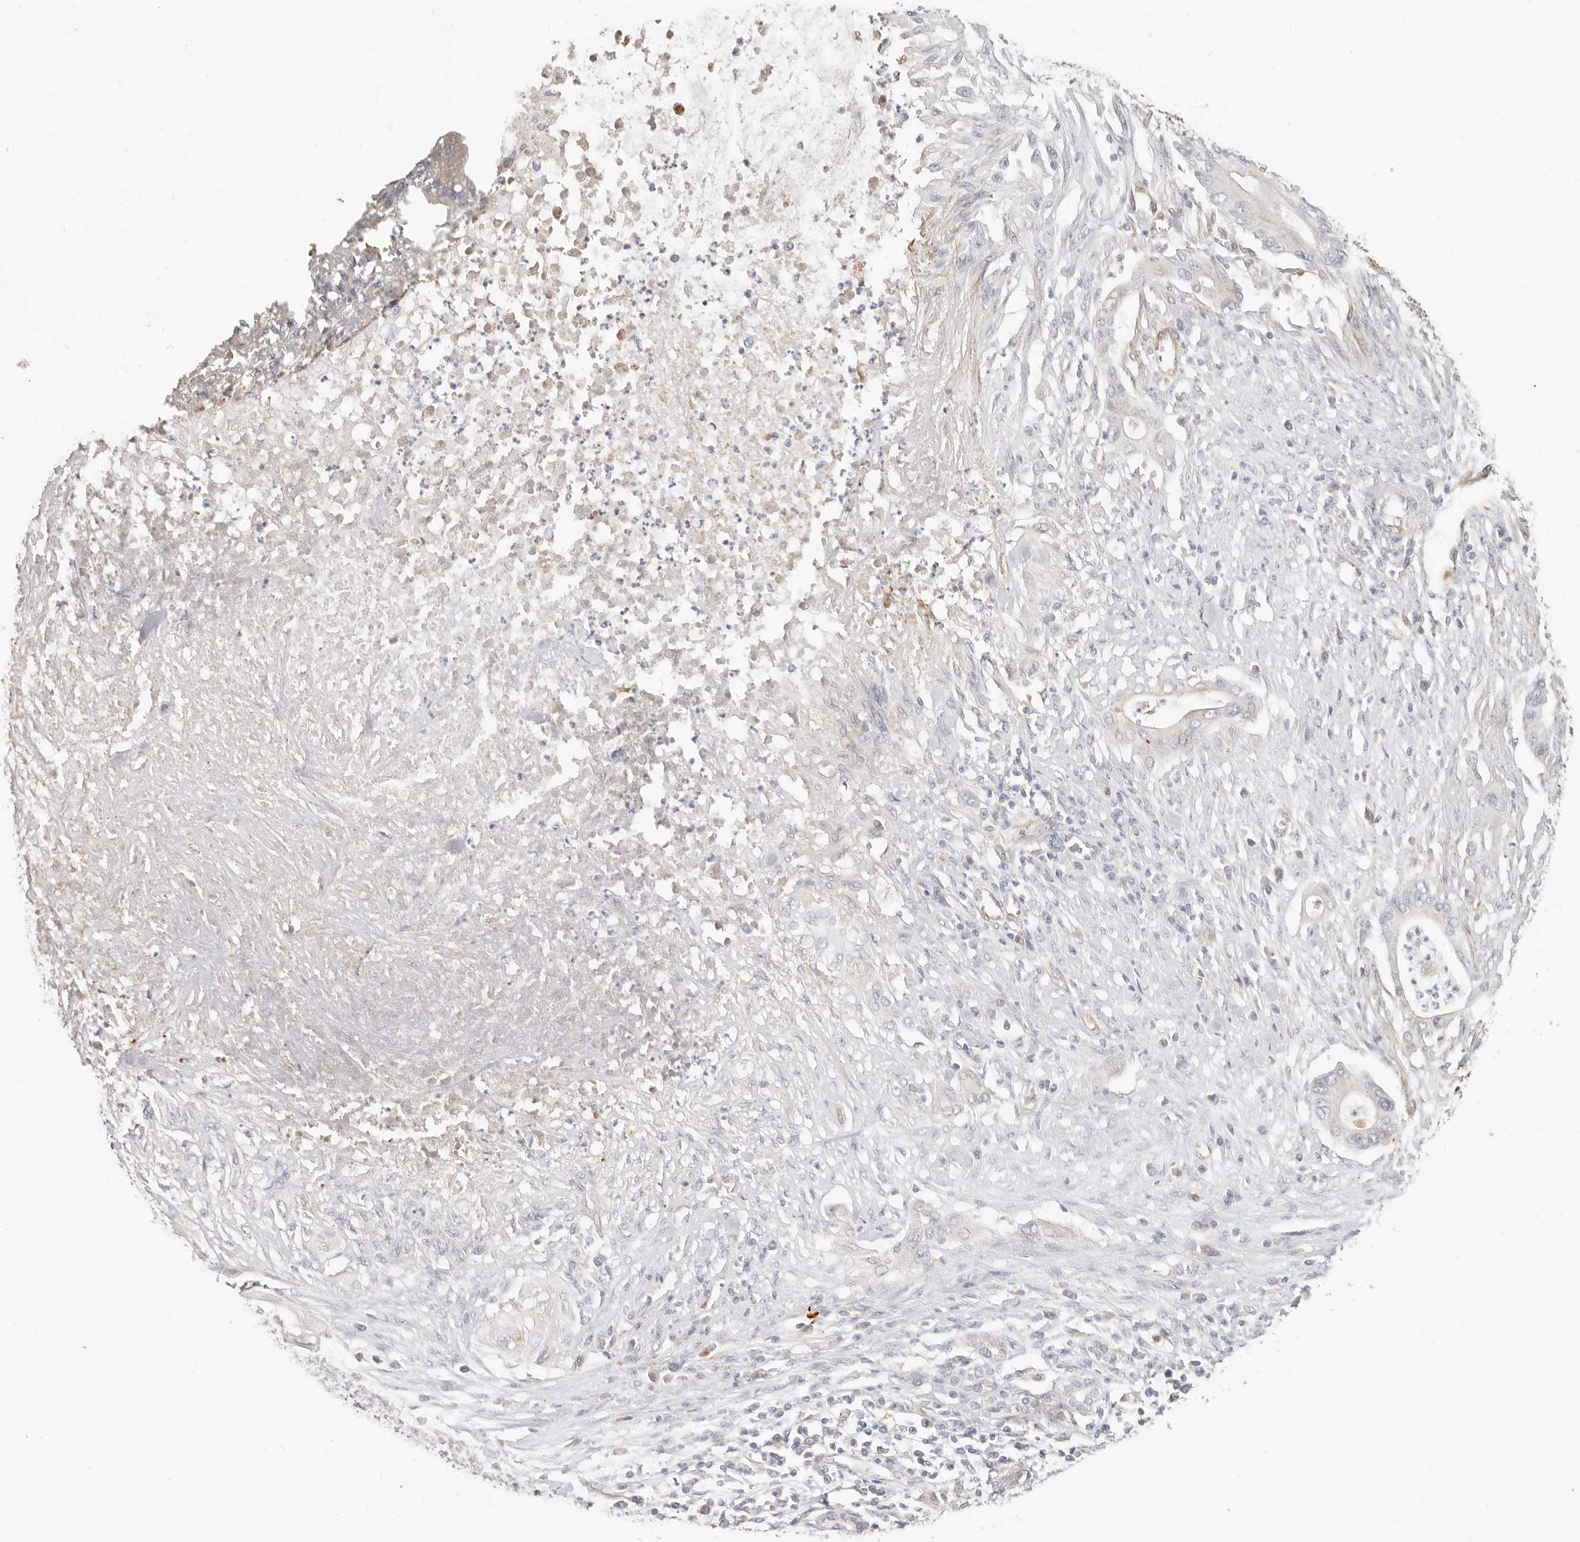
{"staining": {"intensity": "negative", "quantity": "none", "location": "none"}, "tissue": "pancreatic cancer", "cell_type": "Tumor cells", "image_type": "cancer", "snomed": [{"axis": "morphology", "description": "Adenocarcinoma, NOS"}, {"axis": "topography", "description": "Pancreas"}], "caption": "Human adenocarcinoma (pancreatic) stained for a protein using immunohistochemistry (IHC) reveals no staining in tumor cells.", "gene": "SPRING1", "patient": {"sex": "male", "age": 58}}